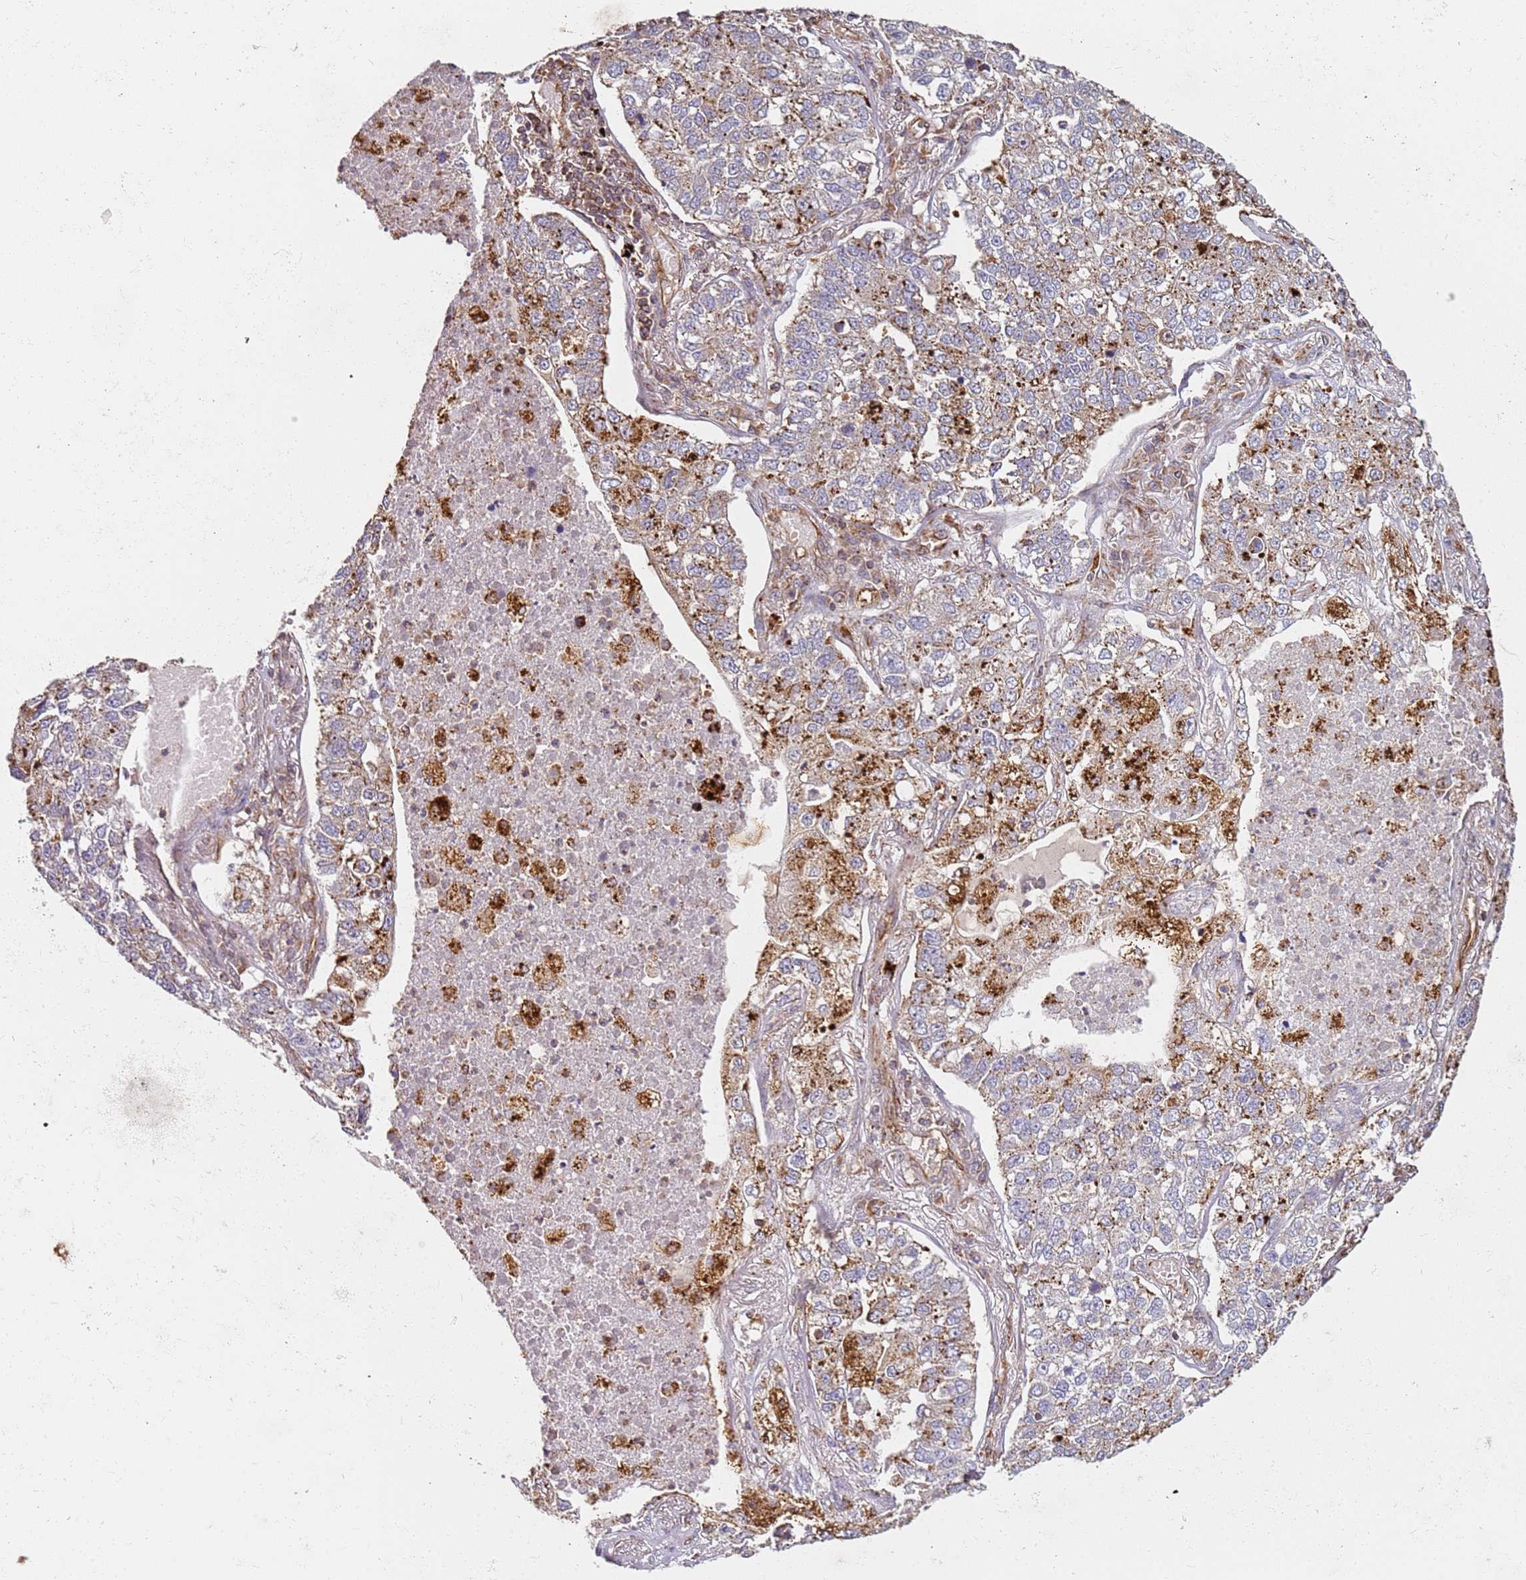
{"staining": {"intensity": "moderate", "quantity": "25%-75%", "location": "cytoplasmic/membranous"}, "tissue": "lung cancer", "cell_type": "Tumor cells", "image_type": "cancer", "snomed": [{"axis": "morphology", "description": "Adenocarcinoma, NOS"}, {"axis": "topography", "description": "Lung"}], "caption": "DAB immunohistochemical staining of human adenocarcinoma (lung) reveals moderate cytoplasmic/membranous protein expression in approximately 25%-75% of tumor cells. (brown staining indicates protein expression, while blue staining denotes nuclei).", "gene": "SCGB2B2", "patient": {"sex": "male", "age": 49}}